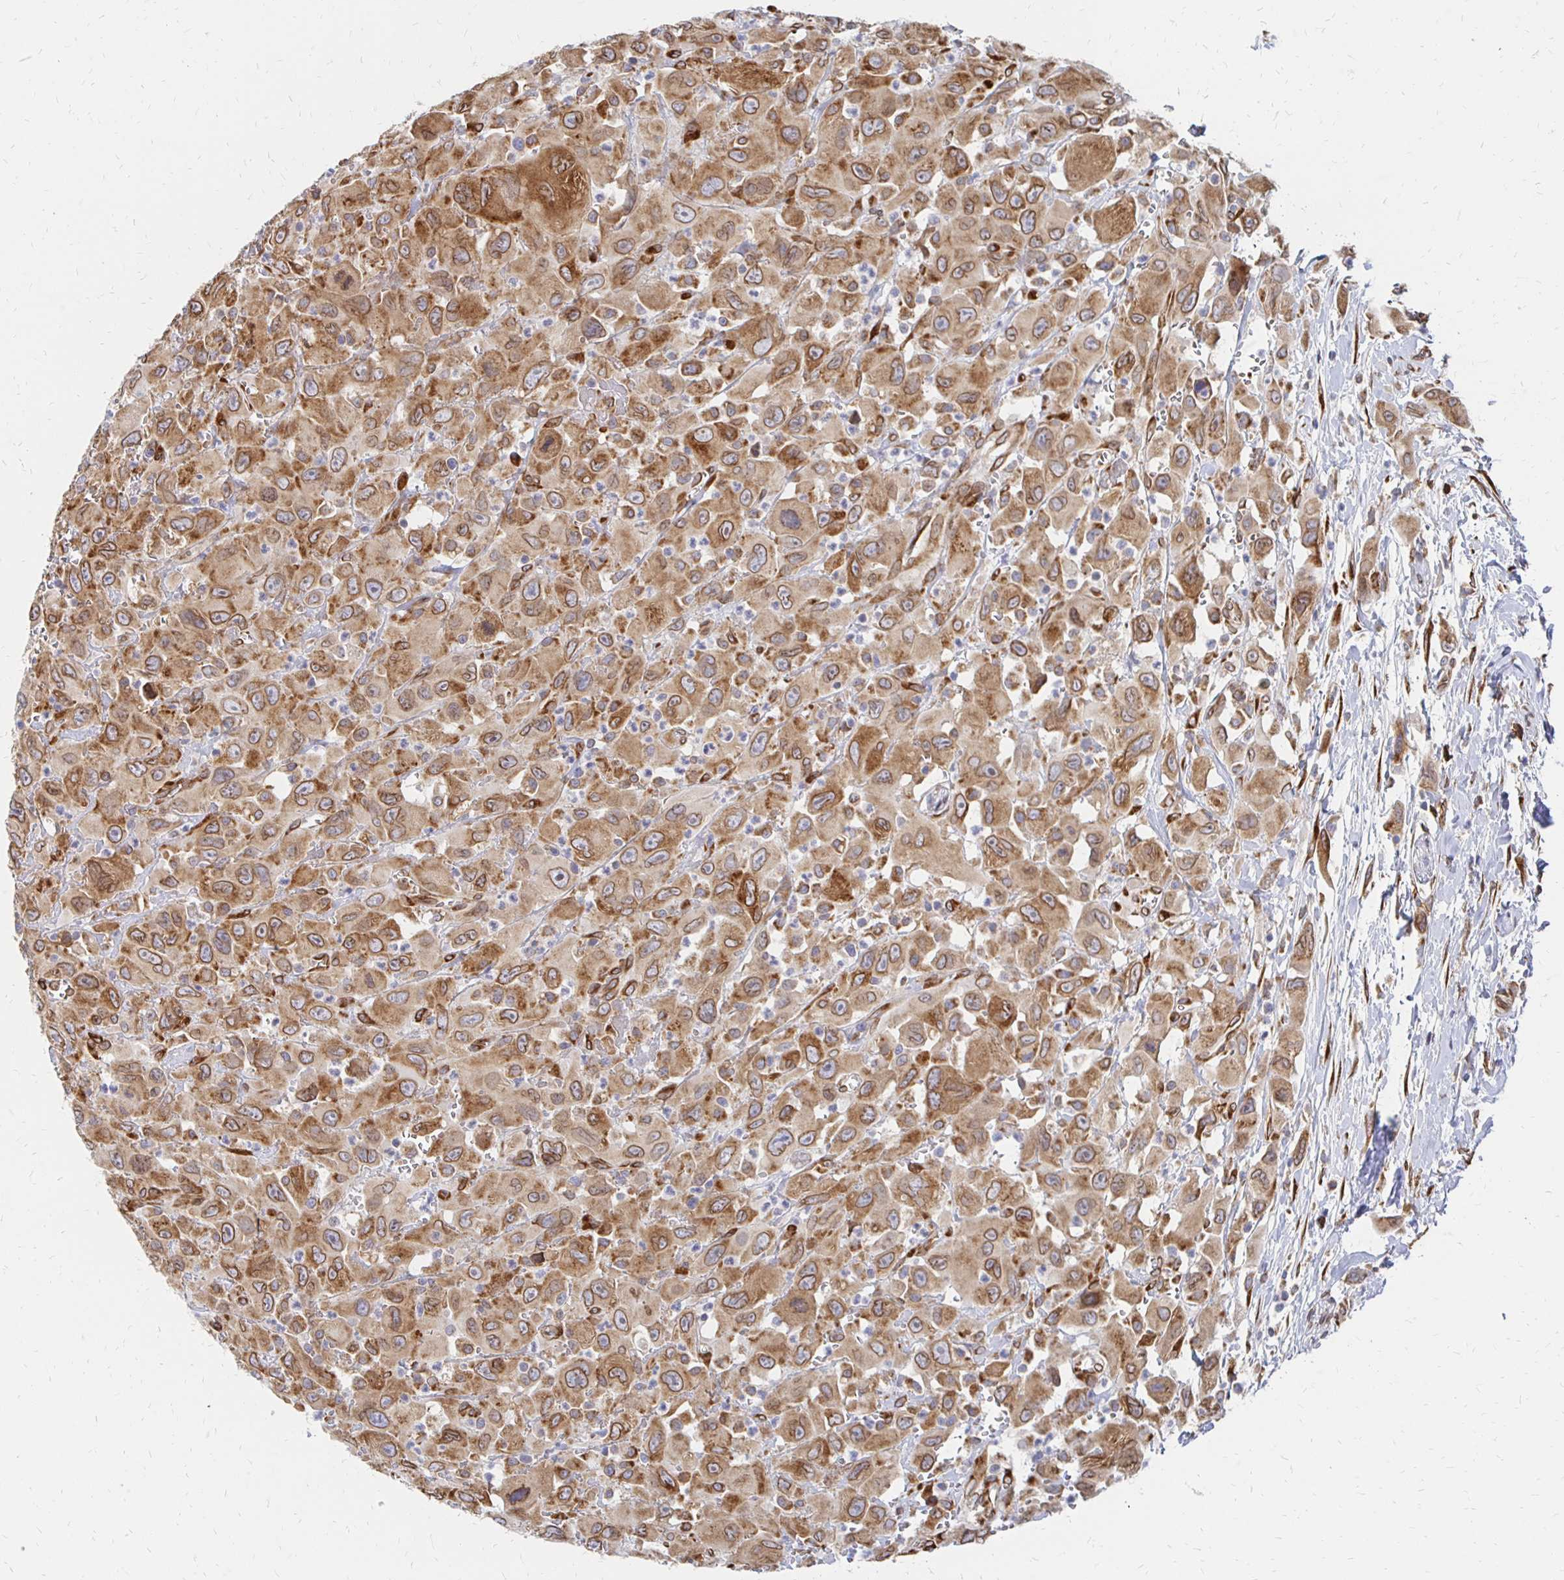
{"staining": {"intensity": "moderate", "quantity": ">75%", "location": "cytoplasmic/membranous,nuclear"}, "tissue": "head and neck cancer", "cell_type": "Tumor cells", "image_type": "cancer", "snomed": [{"axis": "morphology", "description": "Squamous cell carcinoma, NOS"}, {"axis": "morphology", "description": "Squamous cell carcinoma, metastatic, NOS"}, {"axis": "topography", "description": "Oral tissue"}, {"axis": "topography", "description": "Head-Neck"}], "caption": "Protein staining of head and neck cancer tissue exhibits moderate cytoplasmic/membranous and nuclear expression in about >75% of tumor cells.", "gene": "PELI3", "patient": {"sex": "female", "age": 85}}